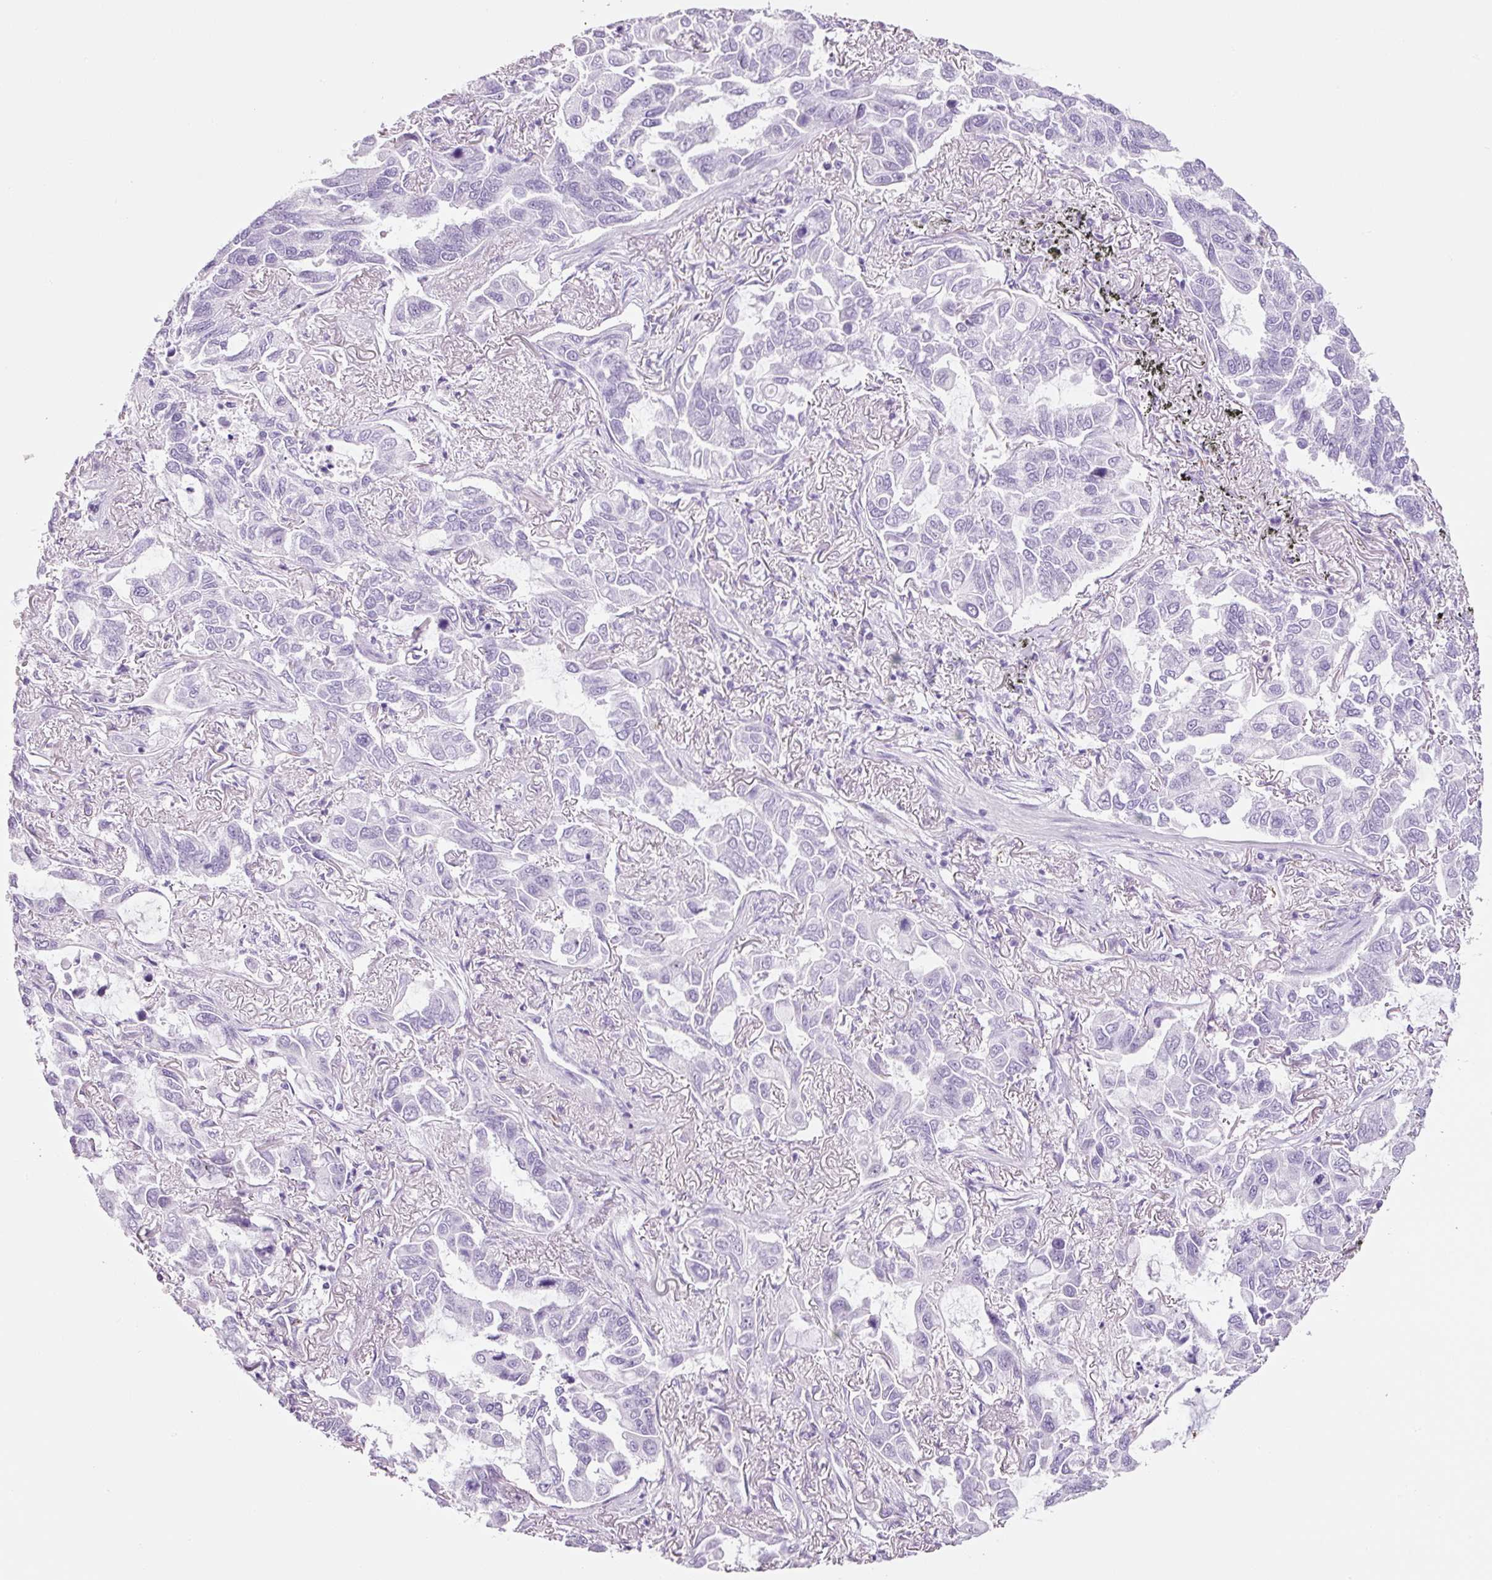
{"staining": {"intensity": "negative", "quantity": "none", "location": "none"}, "tissue": "lung cancer", "cell_type": "Tumor cells", "image_type": "cancer", "snomed": [{"axis": "morphology", "description": "Adenocarcinoma, NOS"}, {"axis": "topography", "description": "Lung"}], "caption": "Immunohistochemical staining of human lung cancer (adenocarcinoma) demonstrates no significant positivity in tumor cells. (DAB (3,3'-diaminobenzidine) immunohistochemistry (IHC) visualized using brightfield microscopy, high magnification).", "gene": "ADSS1", "patient": {"sex": "male", "age": 64}}